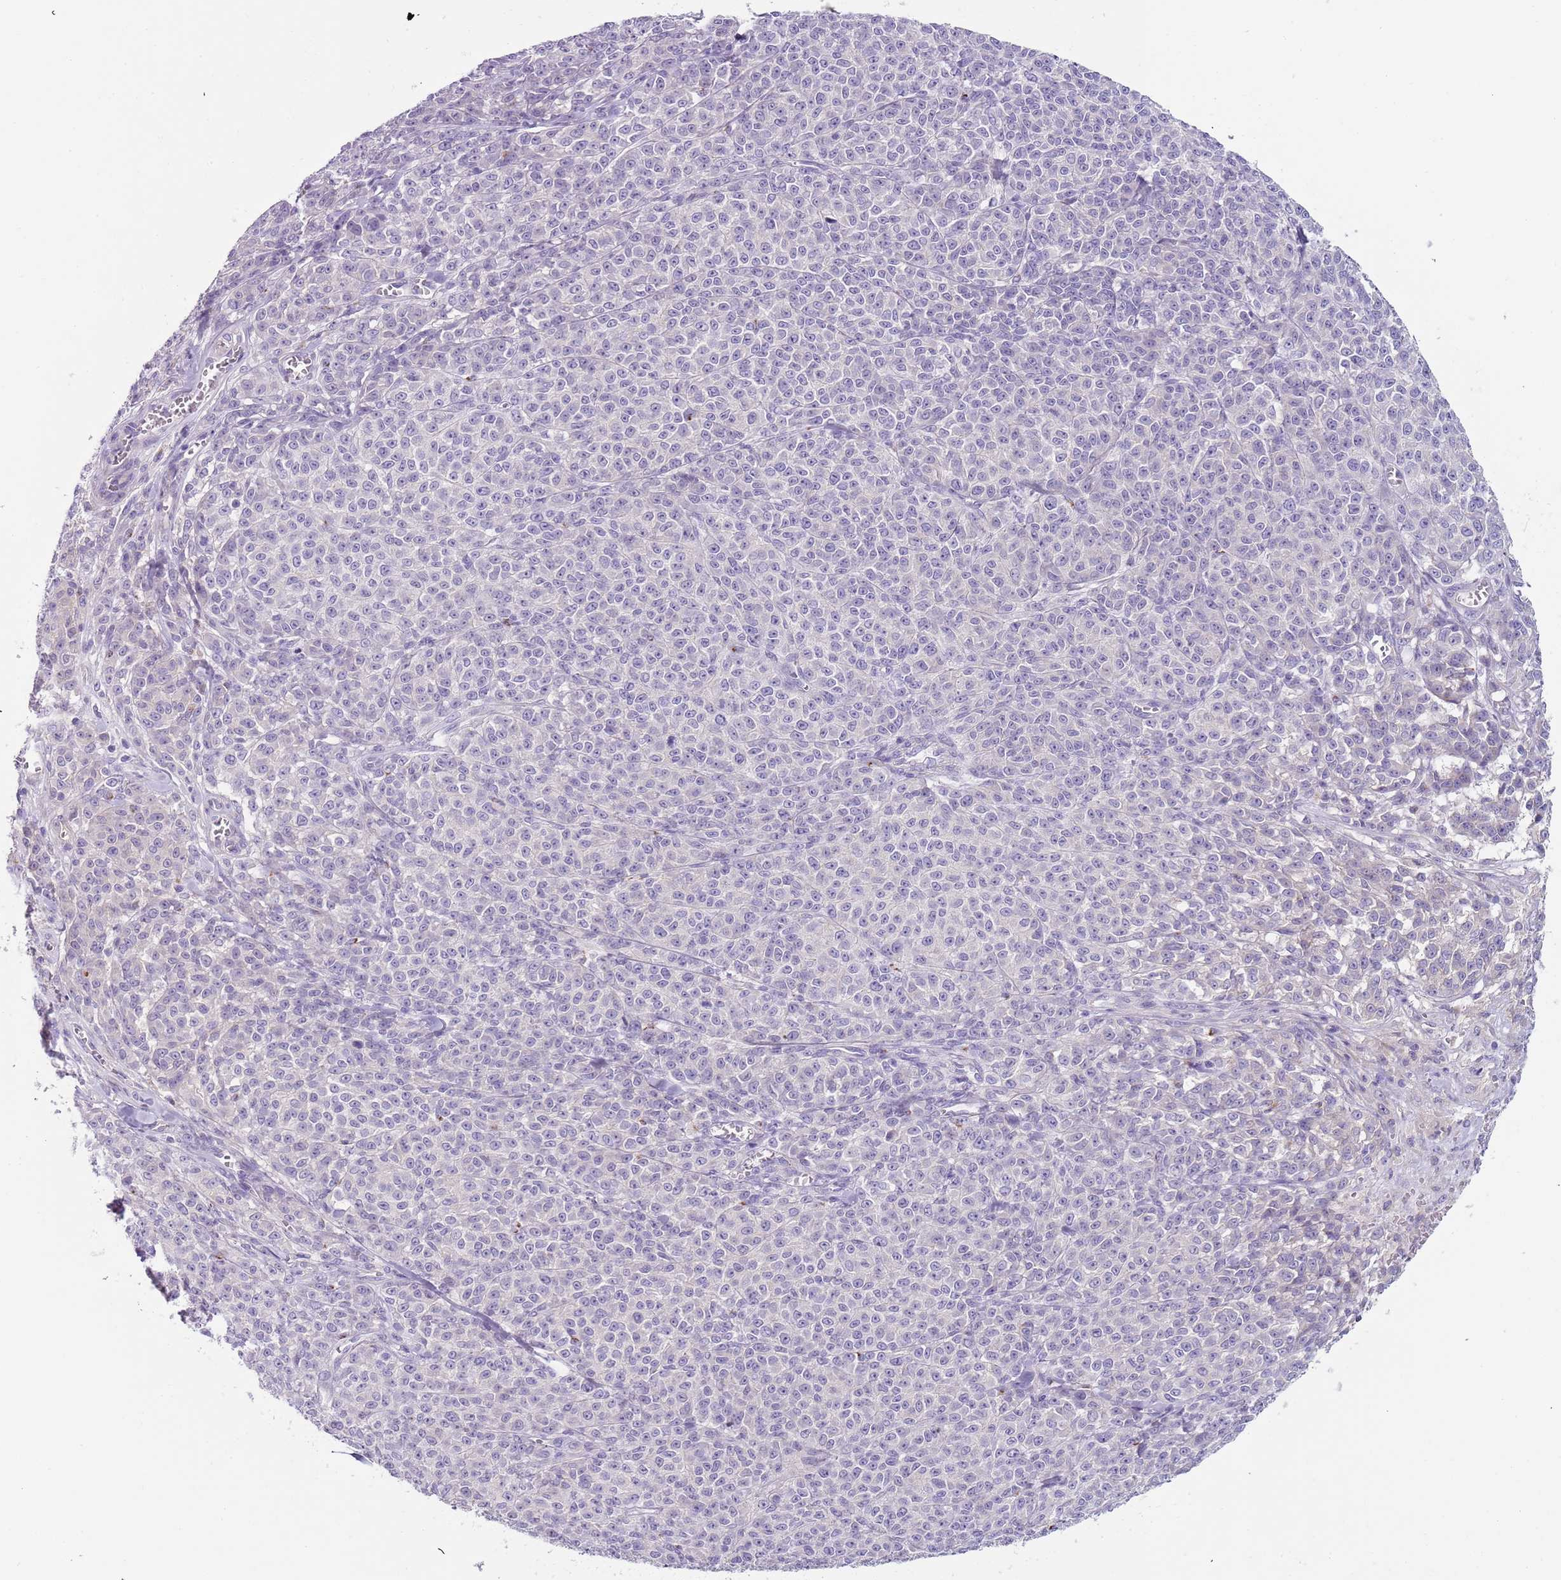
{"staining": {"intensity": "negative", "quantity": "none", "location": "none"}, "tissue": "melanoma", "cell_type": "Tumor cells", "image_type": "cancer", "snomed": [{"axis": "morphology", "description": "Normal tissue, NOS"}, {"axis": "morphology", "description": "Malignant melanoma, NOS"}, {"axis": "topography", "description": "Skin"}], "caption": "The image displays no significant expression in tumor cells of malignant melanoma.", "gene": "C2CD3", "patient": {"sex": "female", "age": 34}}